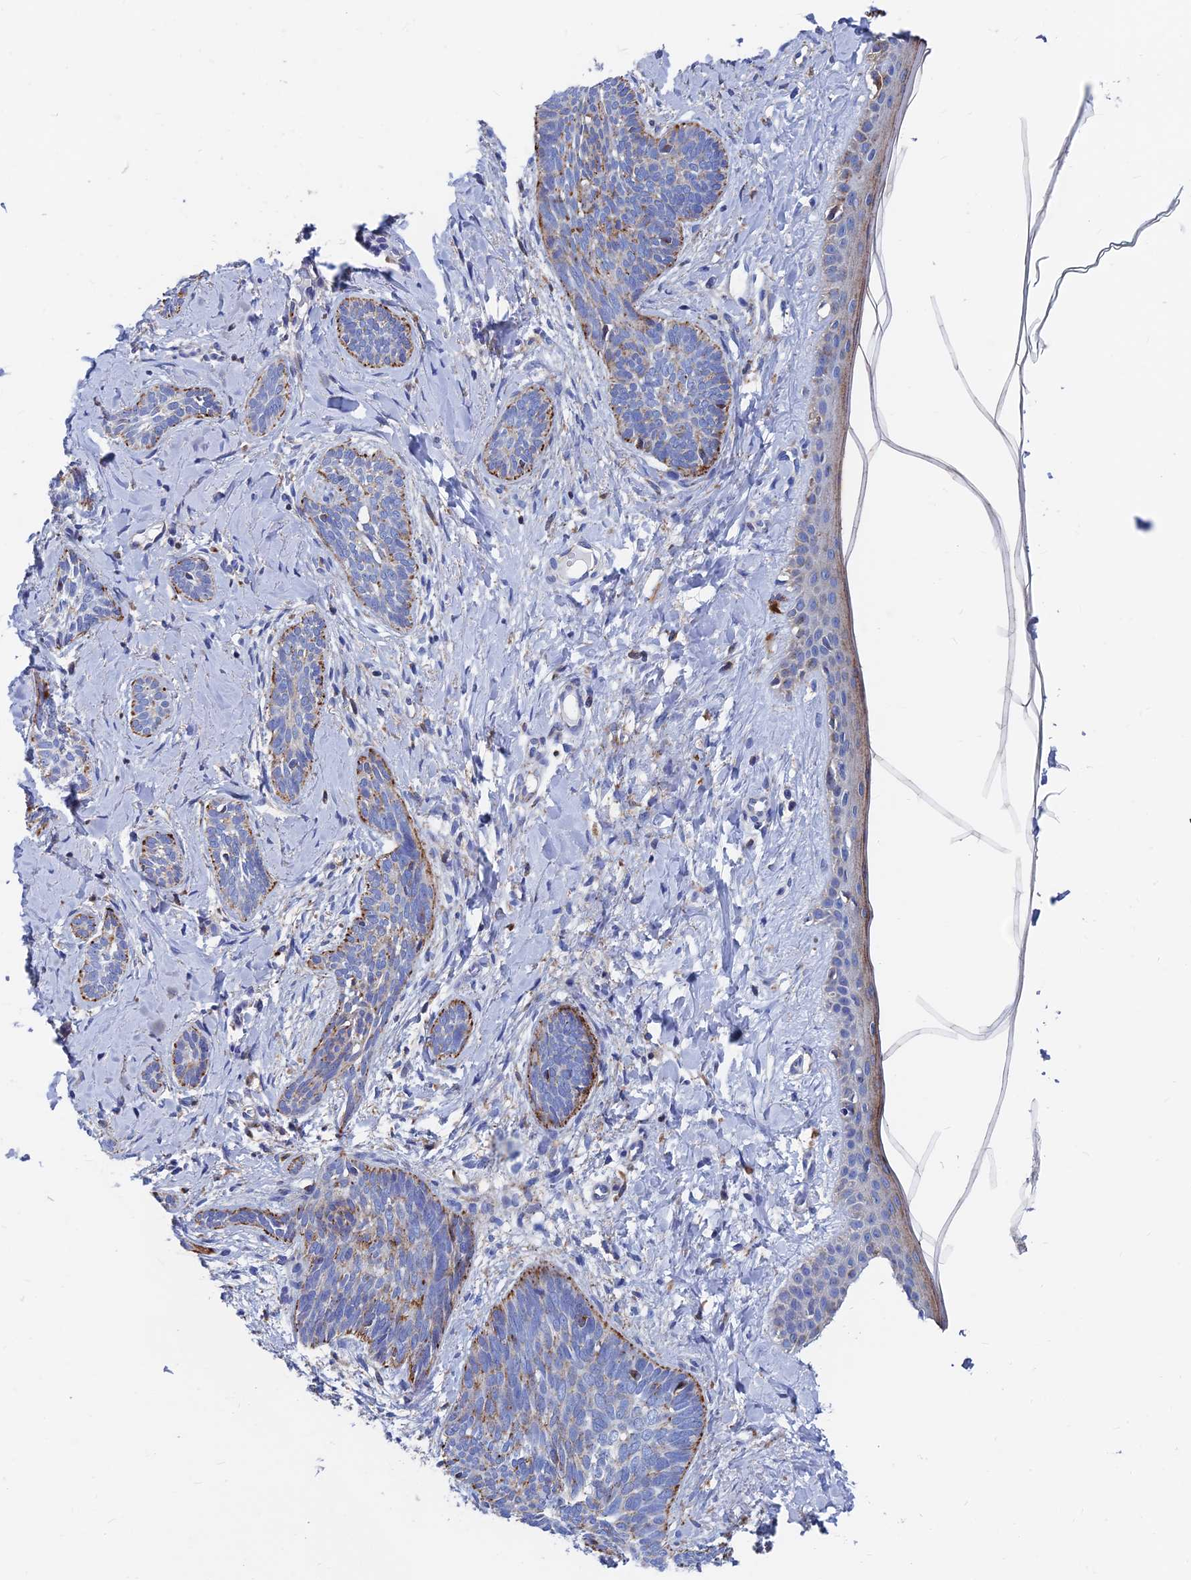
{"staining": {"intensity": "moderate", "quantity": "25%-75%", "location": "cytoplasmic/membranous"}, "tissue": "skin cancer", "cell_type": "Tumor cells", "image_type": "cancer", "snomed": [{"axis": "morphology", "description": "Basal cell carcinoma"}, {"axis": "topography", "description": "Skin"}], "caption": "High-magnification brightfield microscopy of skin basal cell carcinoma stained with DAB (3,3'-diaminobenzidine) (brown) and counterstained with hematoxylin (blue). tumor cells exhibit moderate cytoplasmic/membranous positivity is present in approximately25%-75% of cells. (Brightfield microscopy of DAB IHC at high magnification).", "gene": "SPNS1", "patient": {"sex": "female", "age": 81}}